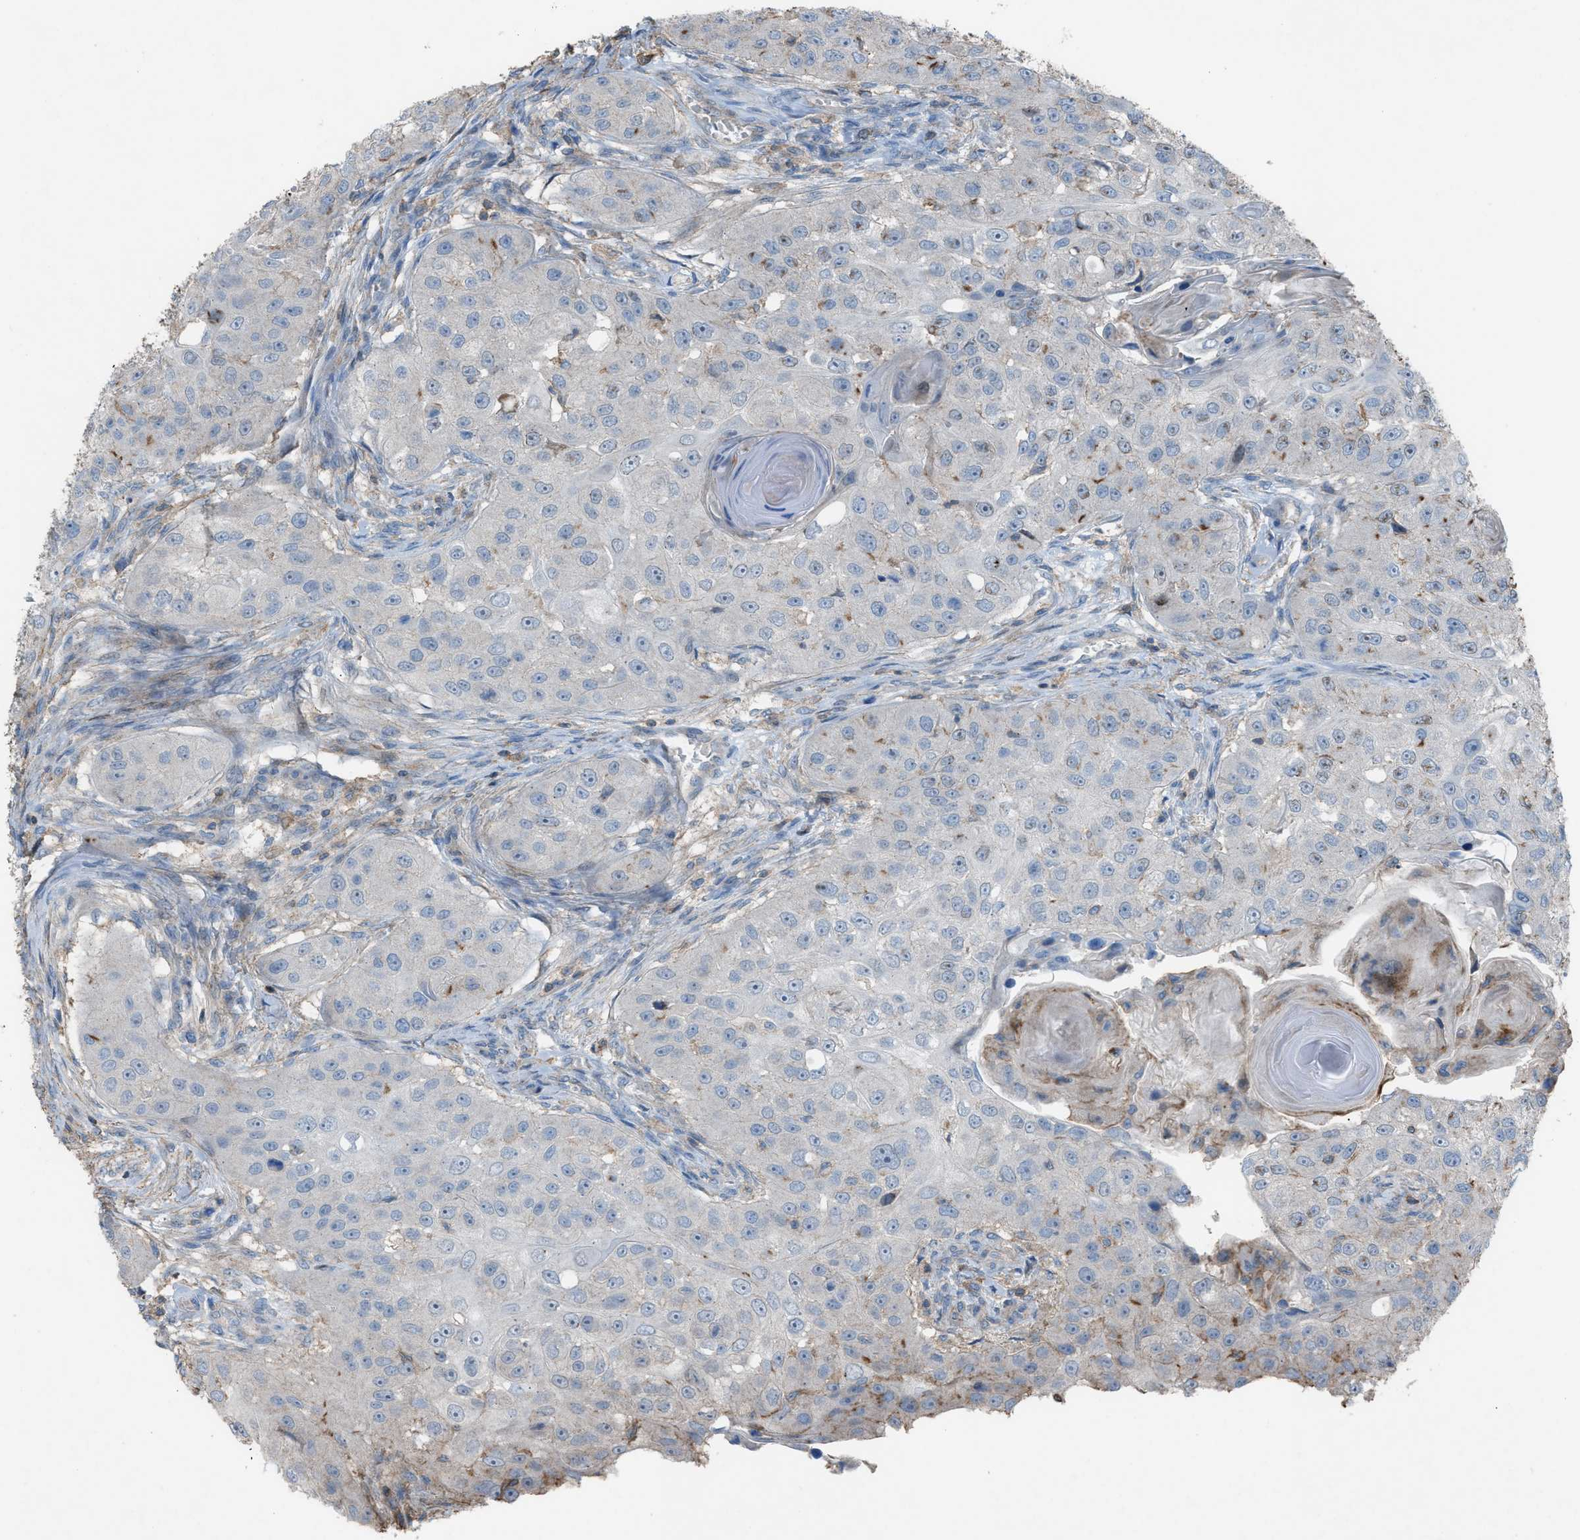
{"staining": {"intensity": "moderate", "quantity": "<25%", "location": "cytoplasmic/membranous"}, "tissue": "head and neck cancer", "cell_type": "Tumor cells", "image_type": "cancer", "snomed": [{"axis": "morphology", "description": "Normal tissue, NOS"}, {"axis": "morphology", "description": "Squamous cell carcinoma, NOS"}, {"axis": "topography", "description": "Skeletal muscle"}, {"axis": "topography", "description": "Head-Neck"}], "caption": "Protein analysis of head and neck squamous cell carcinoma tissue reveals moderate cytoplasmic/membranous expression in about <25% of tumor cells.", "gene": "NCK2", "patient": {"sex": "male", "age": 51}}